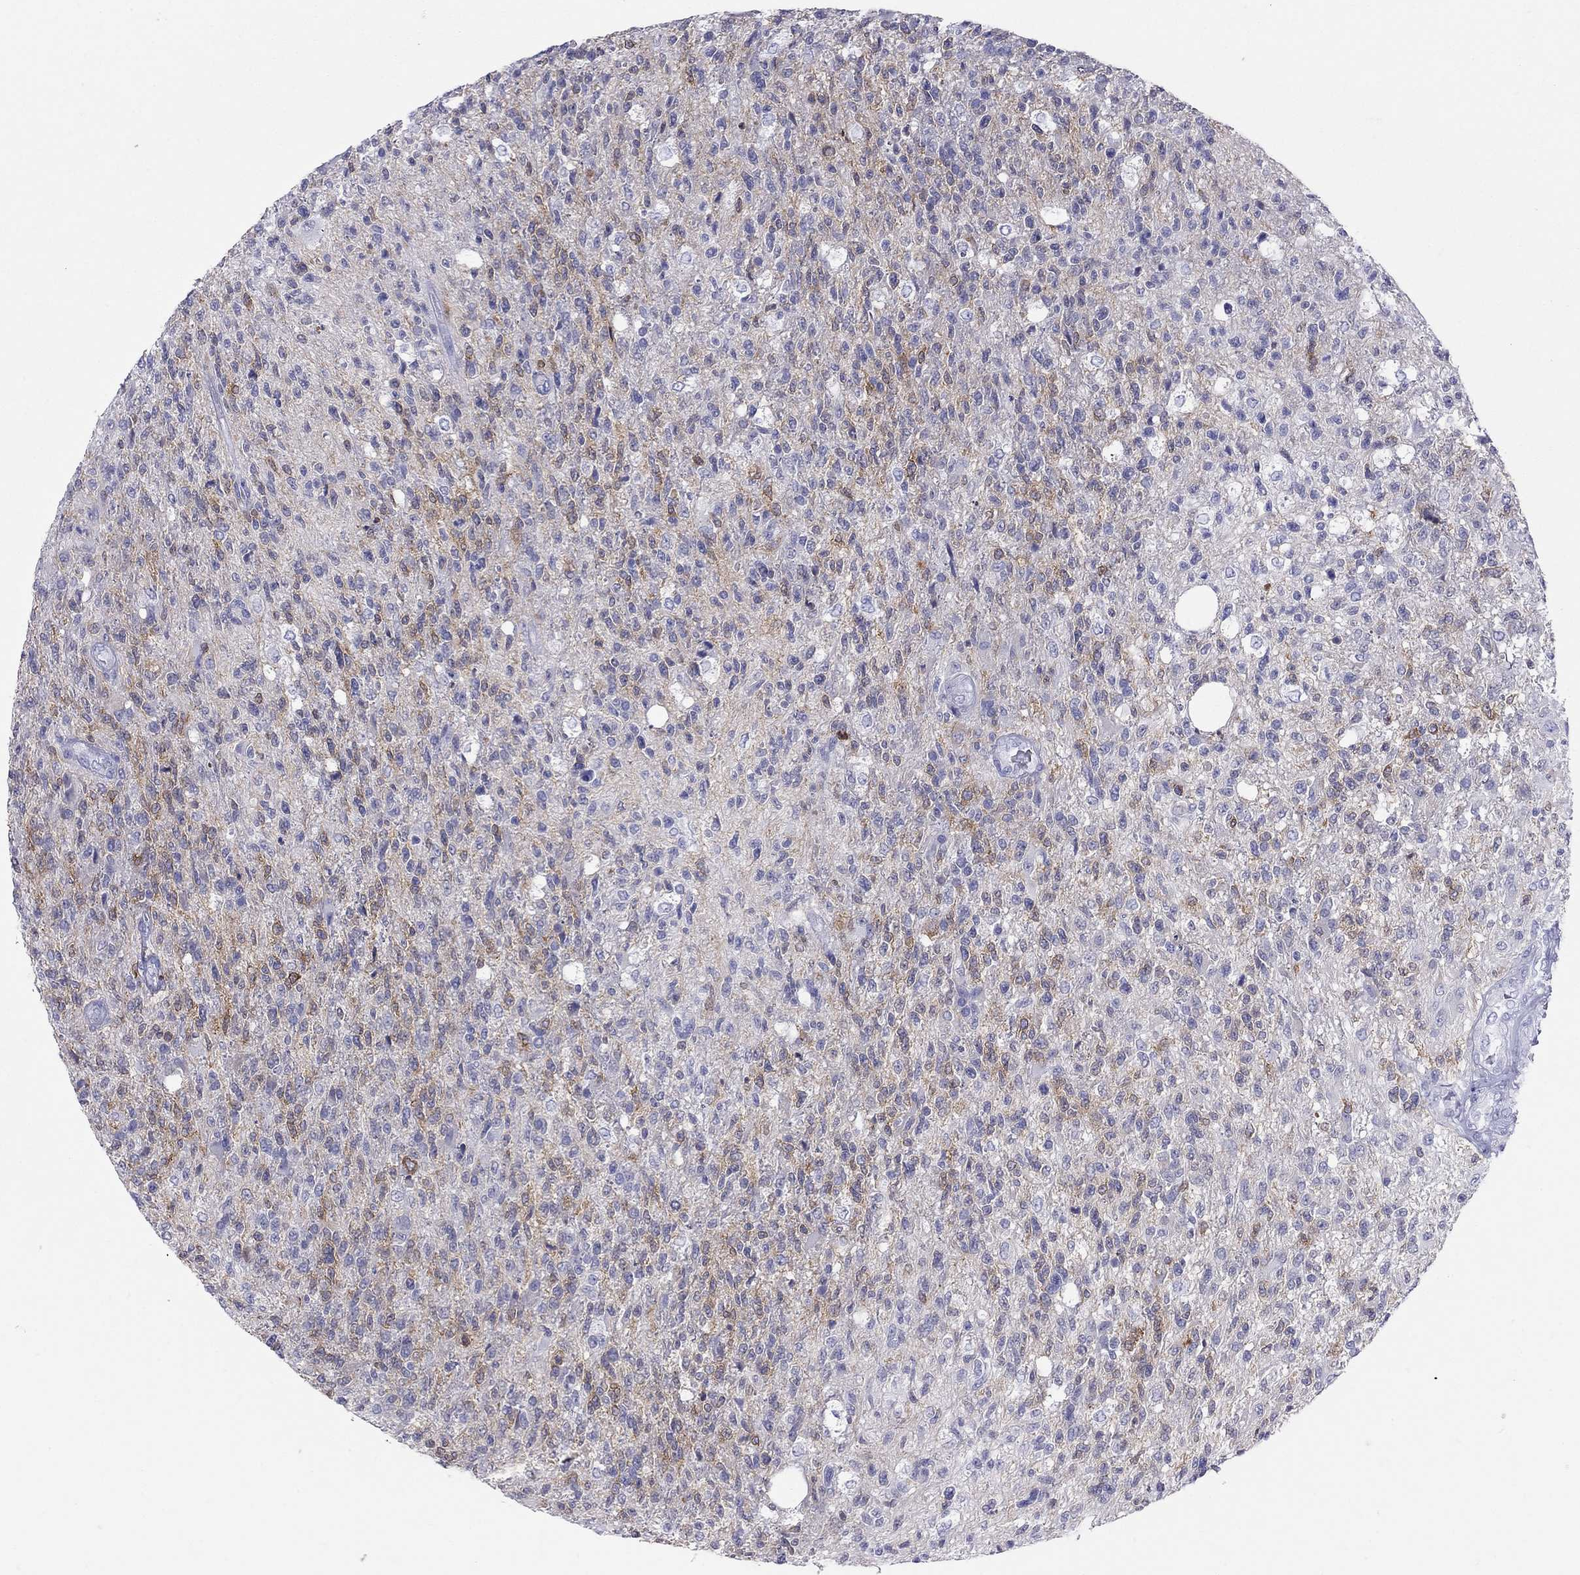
{"staining": {"intensity": "negative", "quantity": "none", "location": "none"}, "tissue": "glioma", "cell_type": "Tumor cells", "image_type": "cancer", "snomed": [{"axis": "morphology", "description": "Glioma, malignant, High grade"}, {"axis": "topography", "description": "Brain"}], "caption": "High-grade glioma (malignant) was stained to show a protein in brown. There is no significant positivity in tumor cells.", "gene": "GRIA2", "patient": {"sex": "male", "age": 56}}